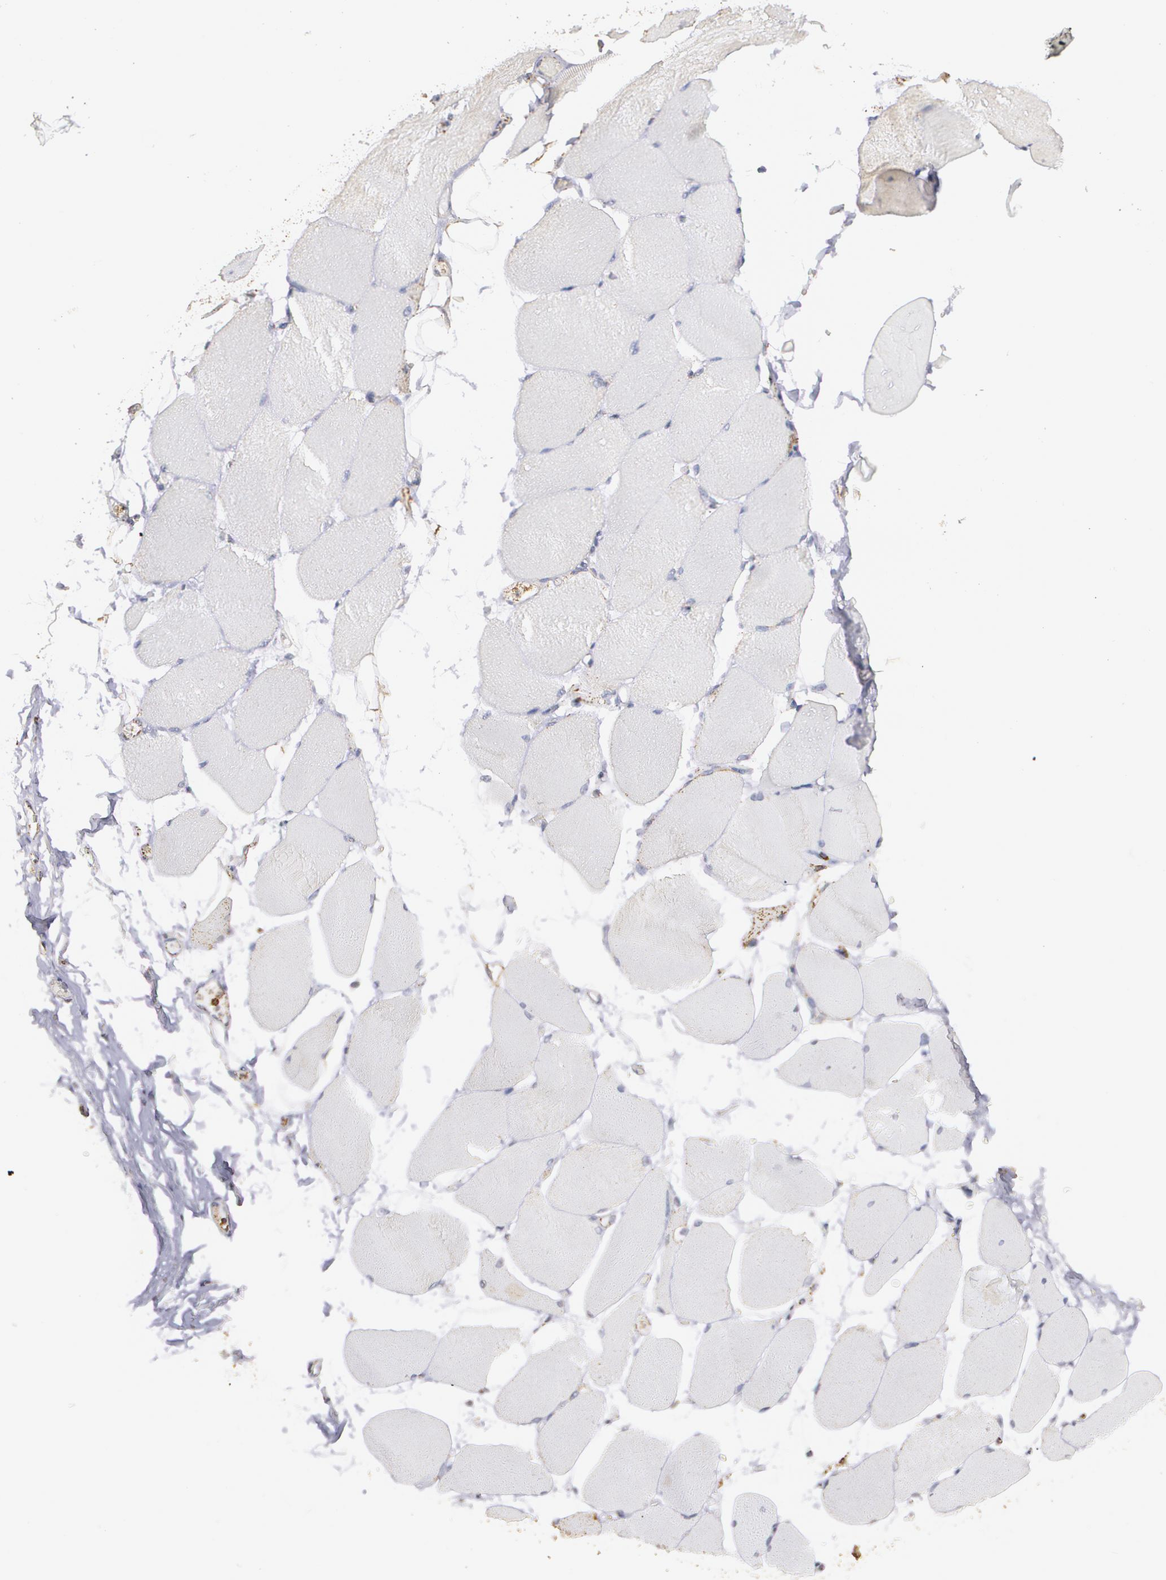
{"staining": {"intensity": "negative", "quantity": "none", "location": "none"}, "tissue": "skeletal muscle", "cell_type": "Myocytes", "image_type": "normal", "snomed": [{"axis": "morphology", "description": "Normal tissue, NOS"}, {"axis": "topography", "description": "Skeletal muscle"}, {"axis": "topography", "description": "Parathyroid gland"}], "caption": "The micrograph displays no staining of myocytes in unremarkable skeletal muscle.", "gene": "HSPD1", "patient": {"sex": "female", "age": 37}}